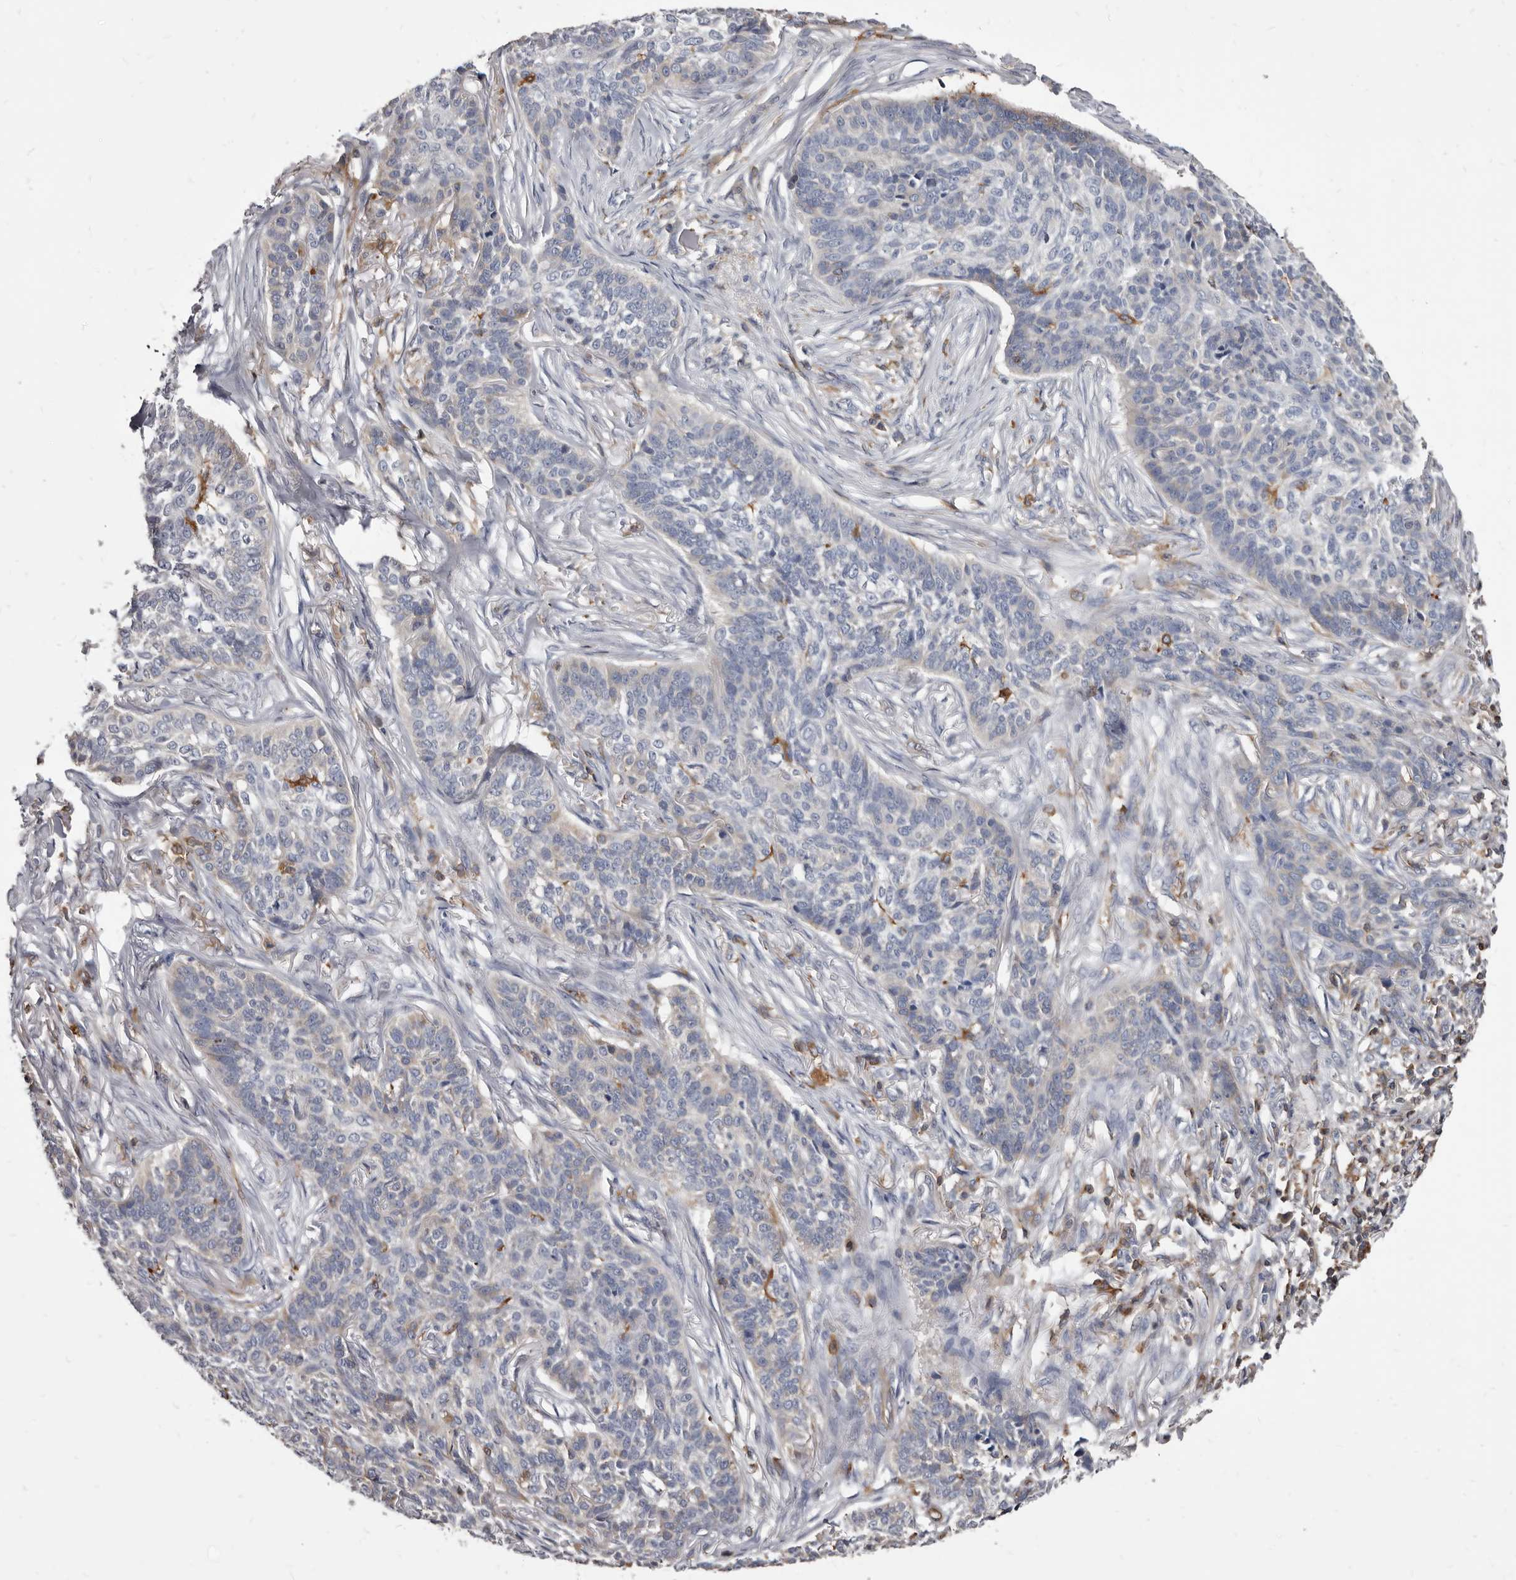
{"staining": {"intensity": "negative", "quantity": "none", "location": "none"}, "tissue": "skin cancer", "cell_type": "Tumor cells", "image_type": "cancer", "snomed": [{"axis": "morphology", "description": "Basal cell carcinoma"}, {"axis": "topography", "description": "Skin"}], "caption": "Immunohistochemistry of human basal cell carcinoma (skin) shows no staining in tumor cells.", "gene": "NIBAN1", "patient": {"sex": "male", "age": 85}}